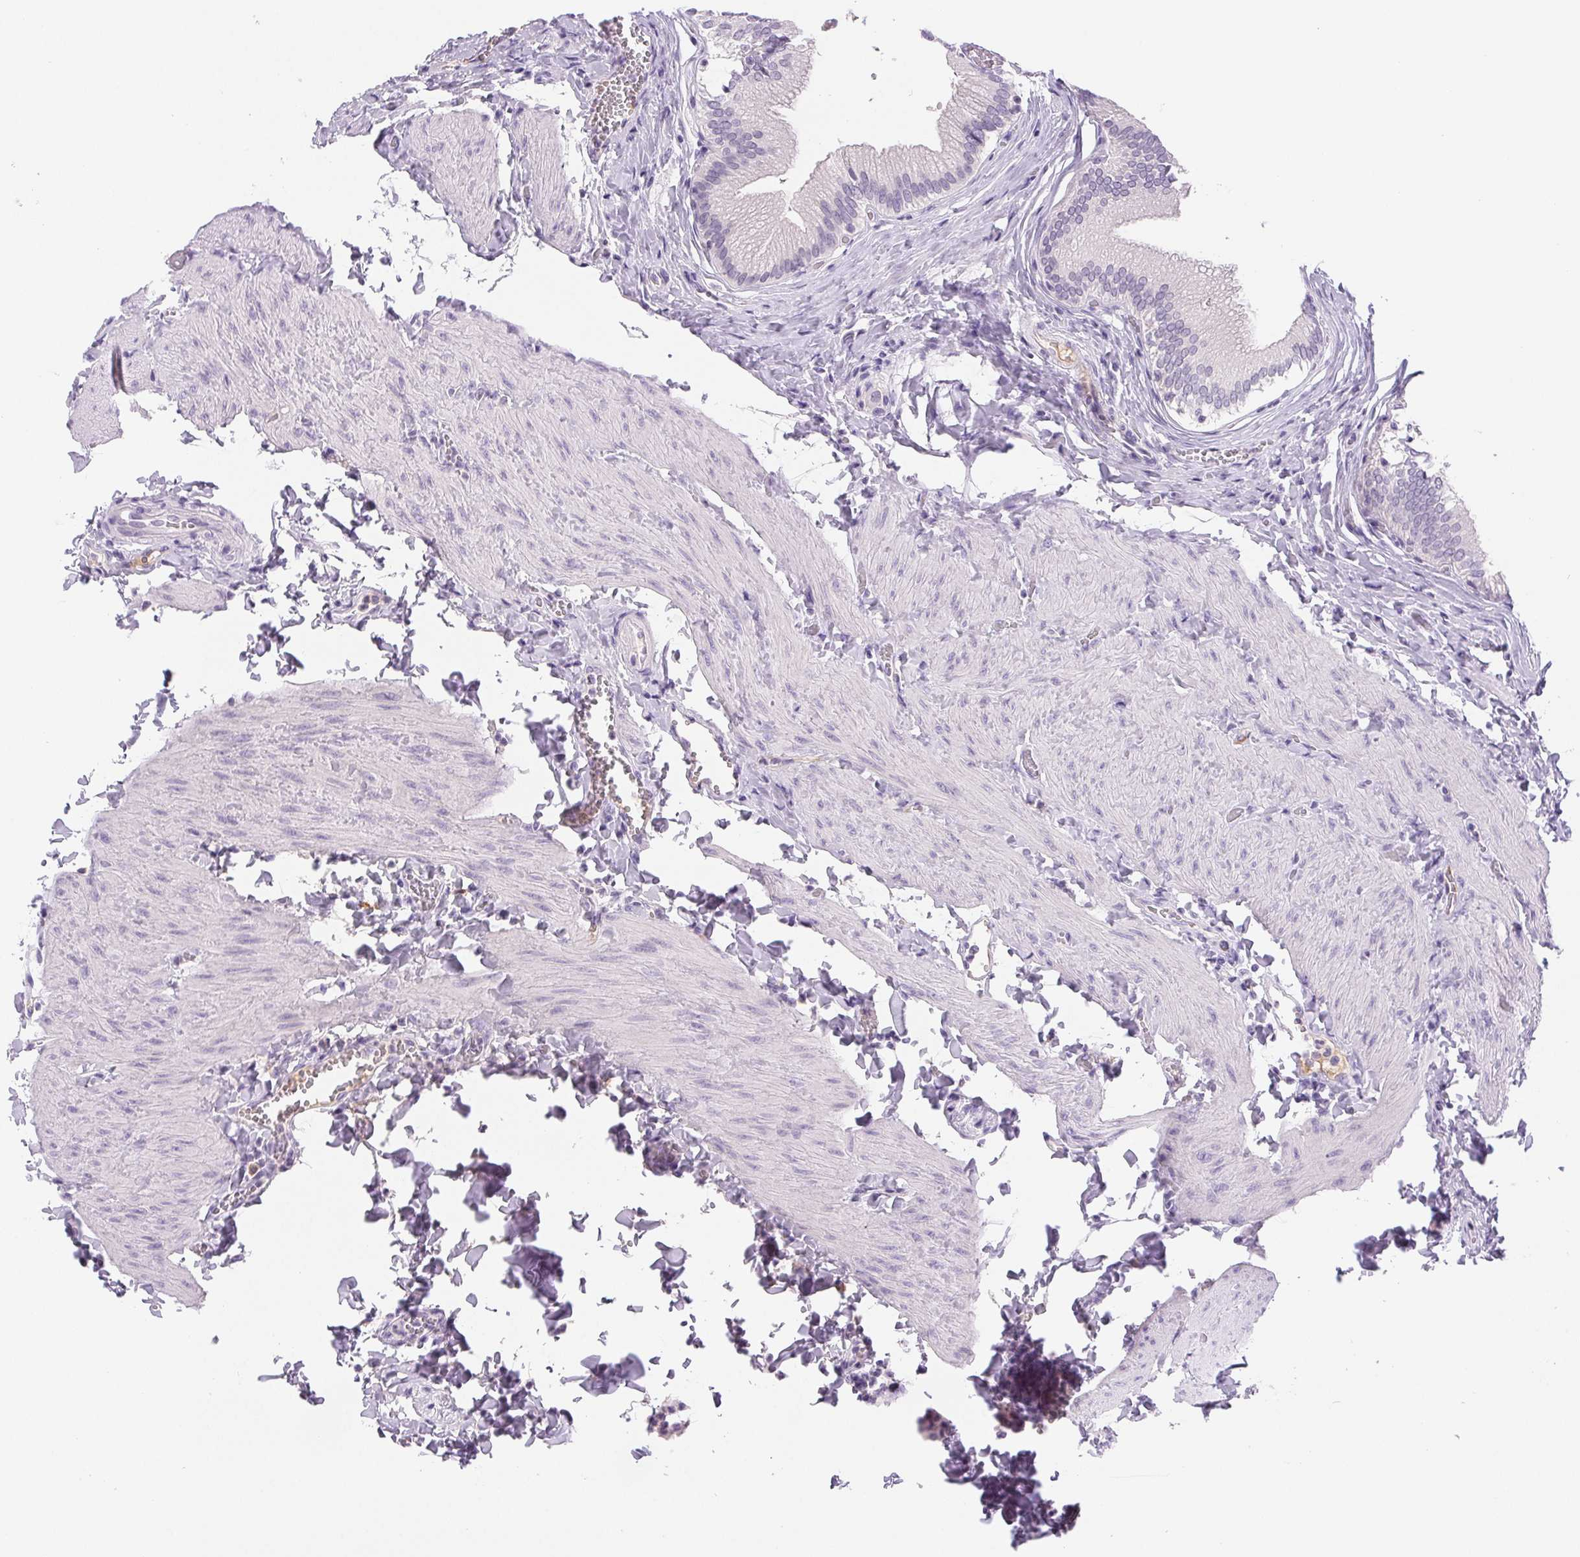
{"staining": {"intensity": "negative", "quantity": "none", "location": "none"}, "tissue": "gallbladder", "cell_type": "Glandular cells", "image_type": "normal", "snomed": [{"axis": "morphology", "description": "Normal tissue, NOS"}, {"axis": "topography", "description": "Gallbladder"}, {"axis": "topography", "description": "Peripheral nerve tissue"}], "caption": "Normal gallbladder was stained to show a protein in brown. There is no significant expression in glandular cells. (DAB (3,3'-diaminobenzidine) immunohistochemistry with hematoxylin counter stain).", "gene": "IFIT1B", "patient": {"sex": "male", "age": 17}}